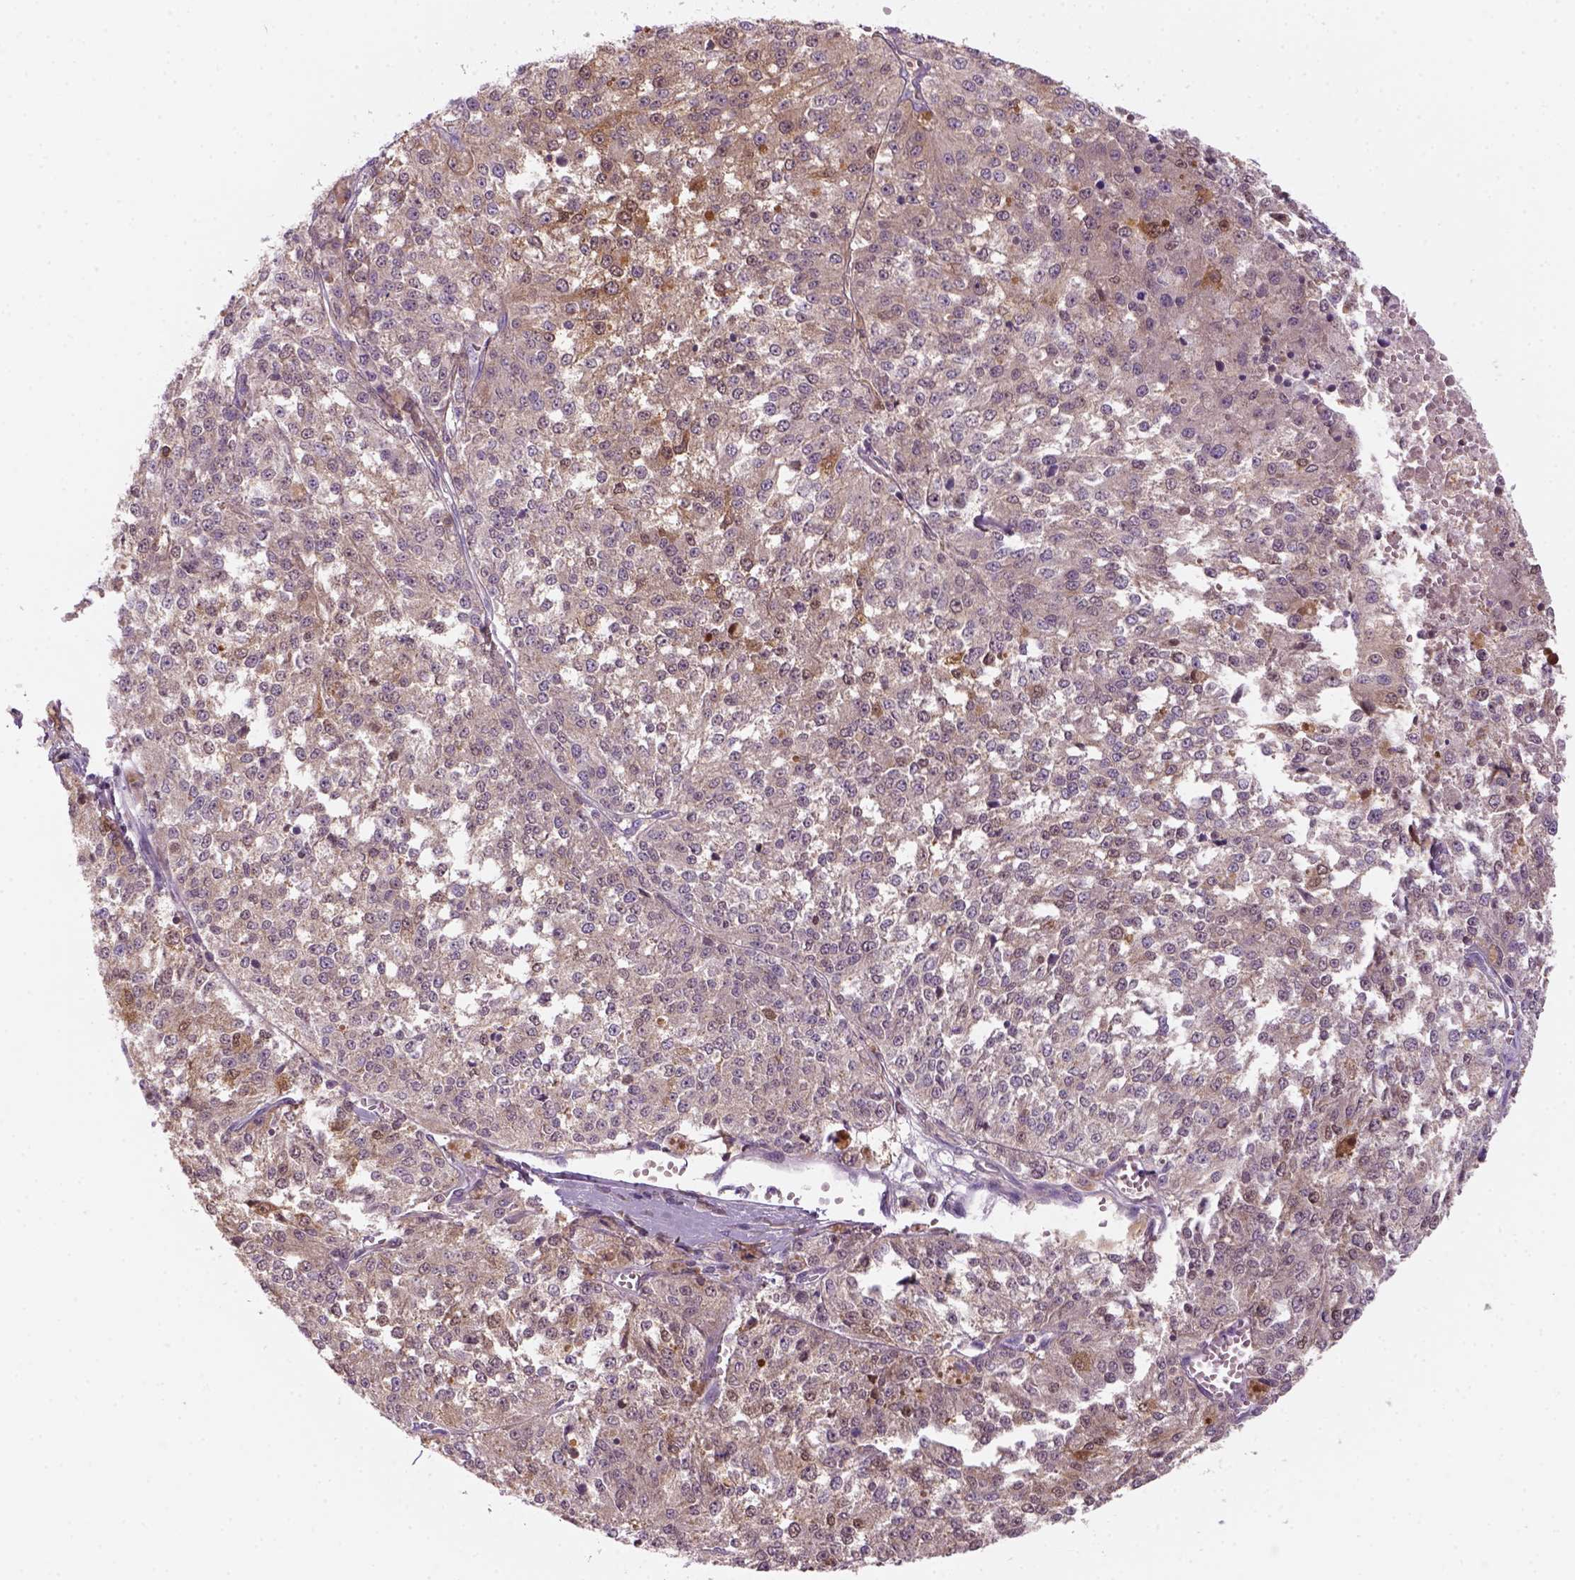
{"staining": {"intensity": "weak", "quantity": ">75%", "location": "cytoplasmic/membranous"}, "tissue": "melanoma", "cell_type": "Tumor cells", "image_type": "cancer", "snomed": [{"axis": "morphology", "description": "Malignant melanoma, Metastatic site"}, {"axis": "topography", "description": "Lymph node"}], "caption": "Weak cytoplasmic/membranous protein positivity is identified in about >75% of tumor cells in melanoma.", "gene": "GOT1", "patient": {"sex": "female", "age": 64}}